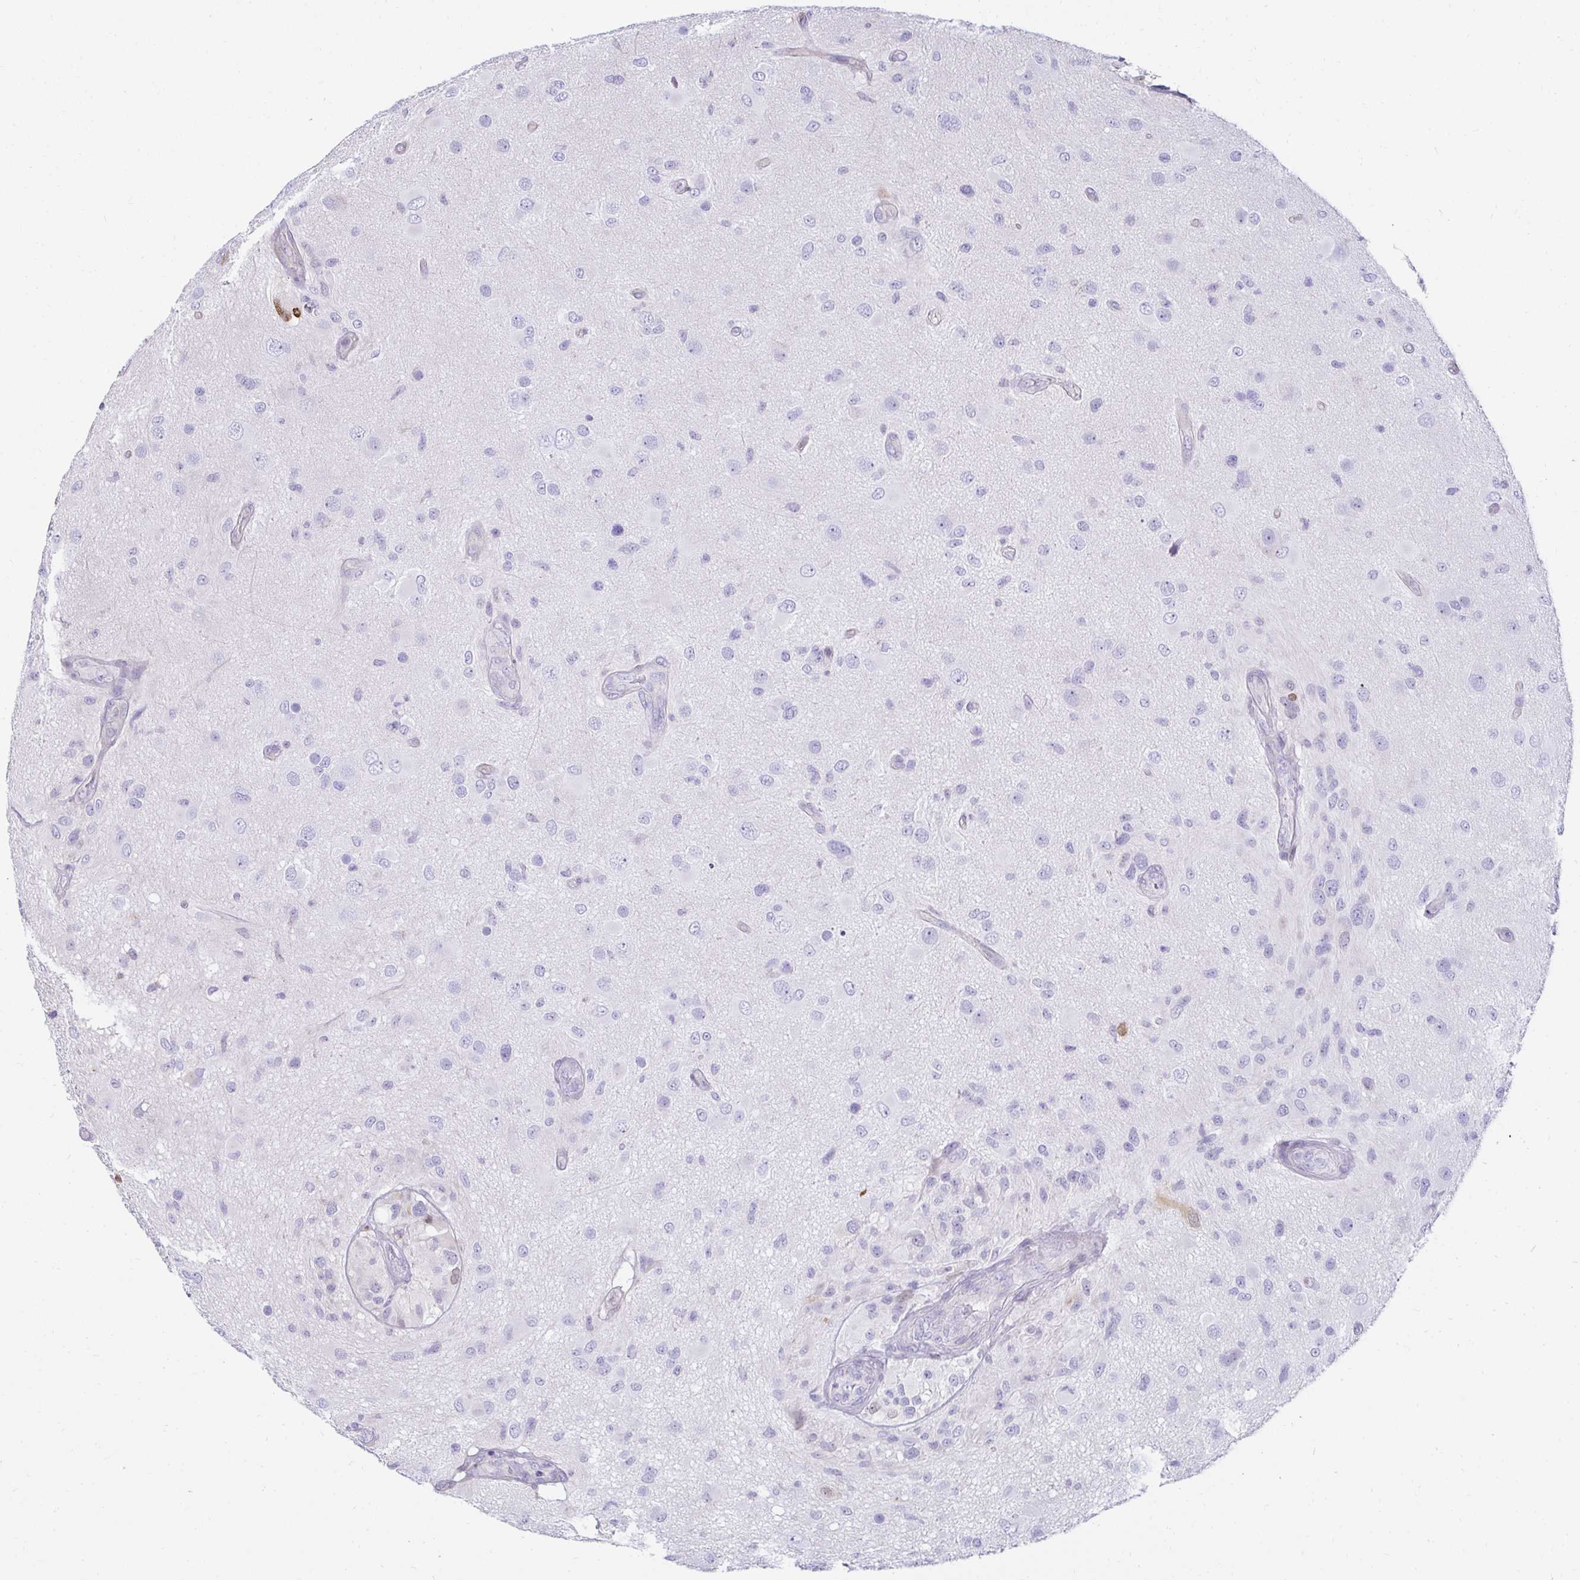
{"staining": {"intensity": "weak", "quantity": "<25%", "location": "nuclear"}, "tissue": "glioma", "cell_type": "Tumor cells", "image_type": "cancer", "snomed": [{"axis": "morphology", "description": "Glioma, malignant, High grade"}, {"axis": "topography", "description": "Brain"}], "caption": "DAB immunohistochemical staining of glioma reveals no significant staining in tumor cells.", "gene": "CAPSL", "patient": {"sex": "male", "age": 53}}